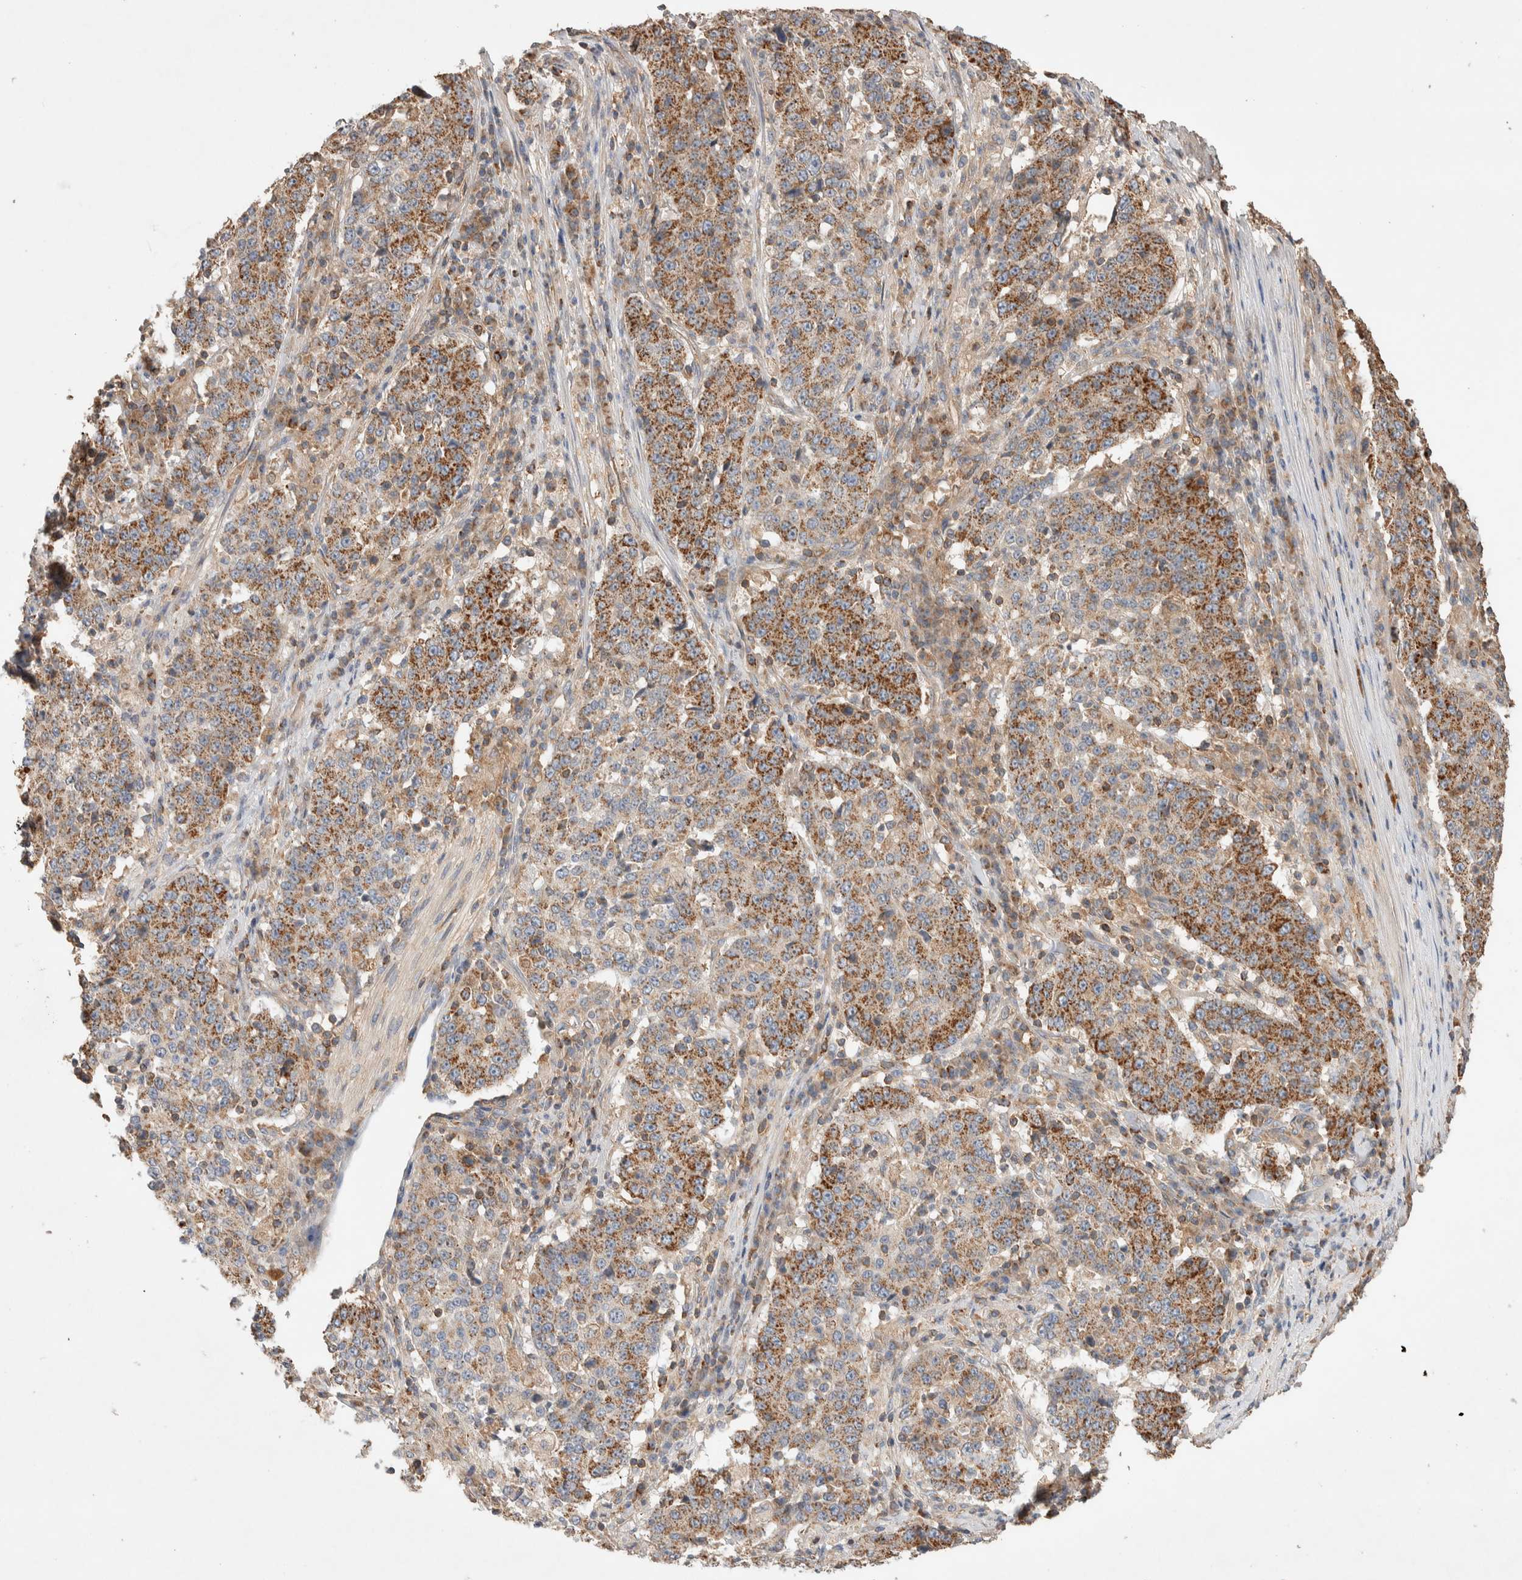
{"staining": {"intensity": "moderate", "quantity": ">75%", "location": "cytoplasmic/membranous"}, "tissue": "stomach cancer", "cell_type": "Tumor cells", "image_type": "cancer", "snomed": [{"axis": "morphology", "description": "Adenocarcinoma, NOS"}, {"axis": "topography", "description": "Stomach"}], "caption": "An immunohistochemistry (IHC) histopathology image of tumor tissue is shown. Protein staining in brown shows moderate cytoplasmic/membranous positivity in stomach cancer within tumor cells.", "gene": "DEPTOR", "patient": {"sex": "male", "age": 59}}